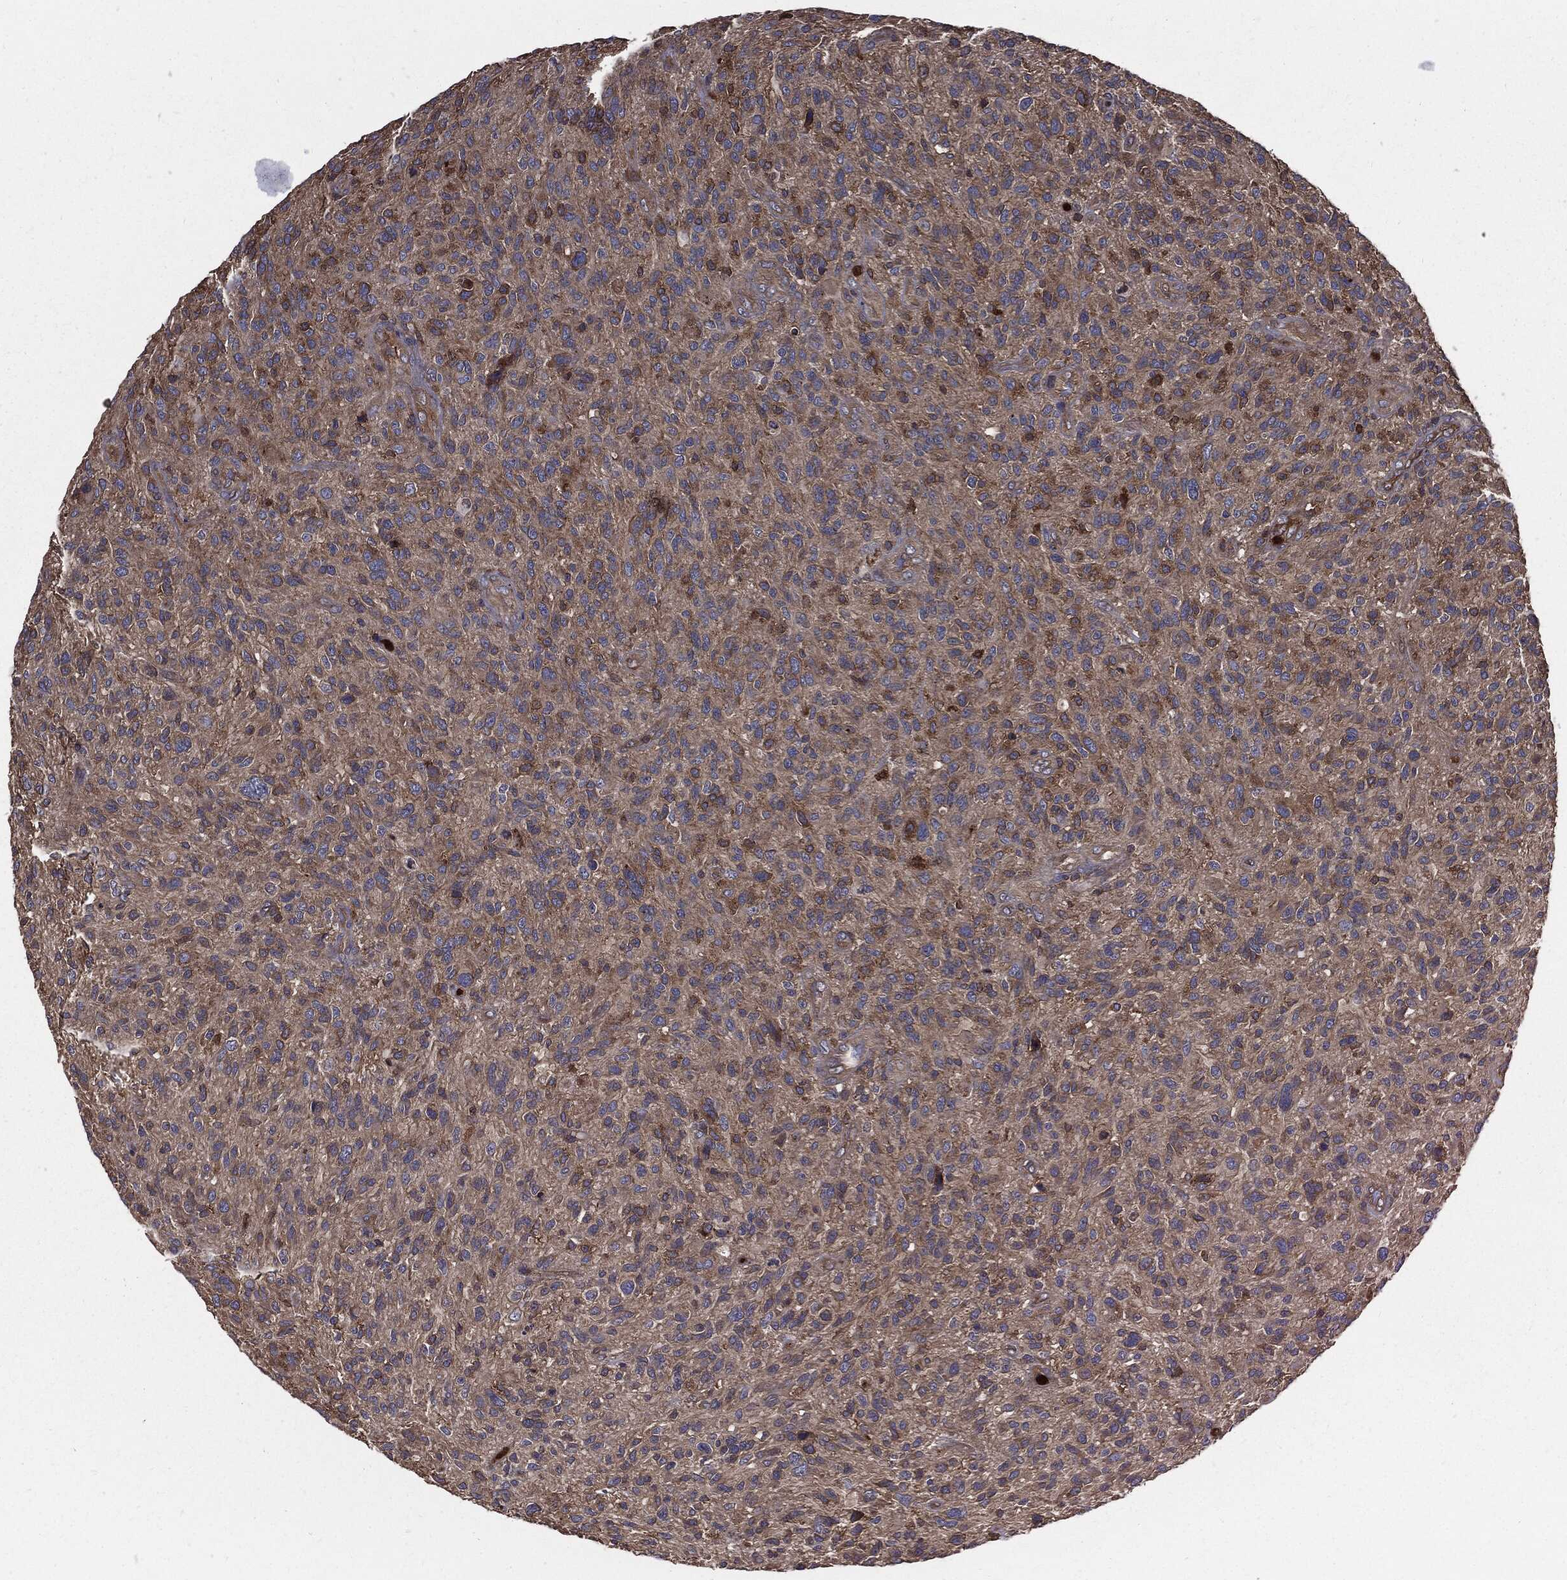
{"staining": {"intensity": "moderate", "quantity": "25%-75%", "location": "cytoplasmic/membranous"}, "tissue": "glioma", "cell_type": "Tumor cells", "image_type": "cancer", "snomed": [{"axis": "morphology", "description": "Glioma, malignant, High grade"}, {"axis": "topography", "description": "Brain"}], "caption": "IHC staining of malignant high-grade glioma, which exhibits medium levels of moderate cytoplasmic/membranous staining in approximately 25%-75% of tumor cells indicating moderate cytoplasmic/membranous protein staining. The staining was performed using DAB (brown) for protein detection and nuclei were counterstained in hematoxylin (blue).", "gene": "PDCD6IP", "patient": {"sex": "male", "age": 47}}